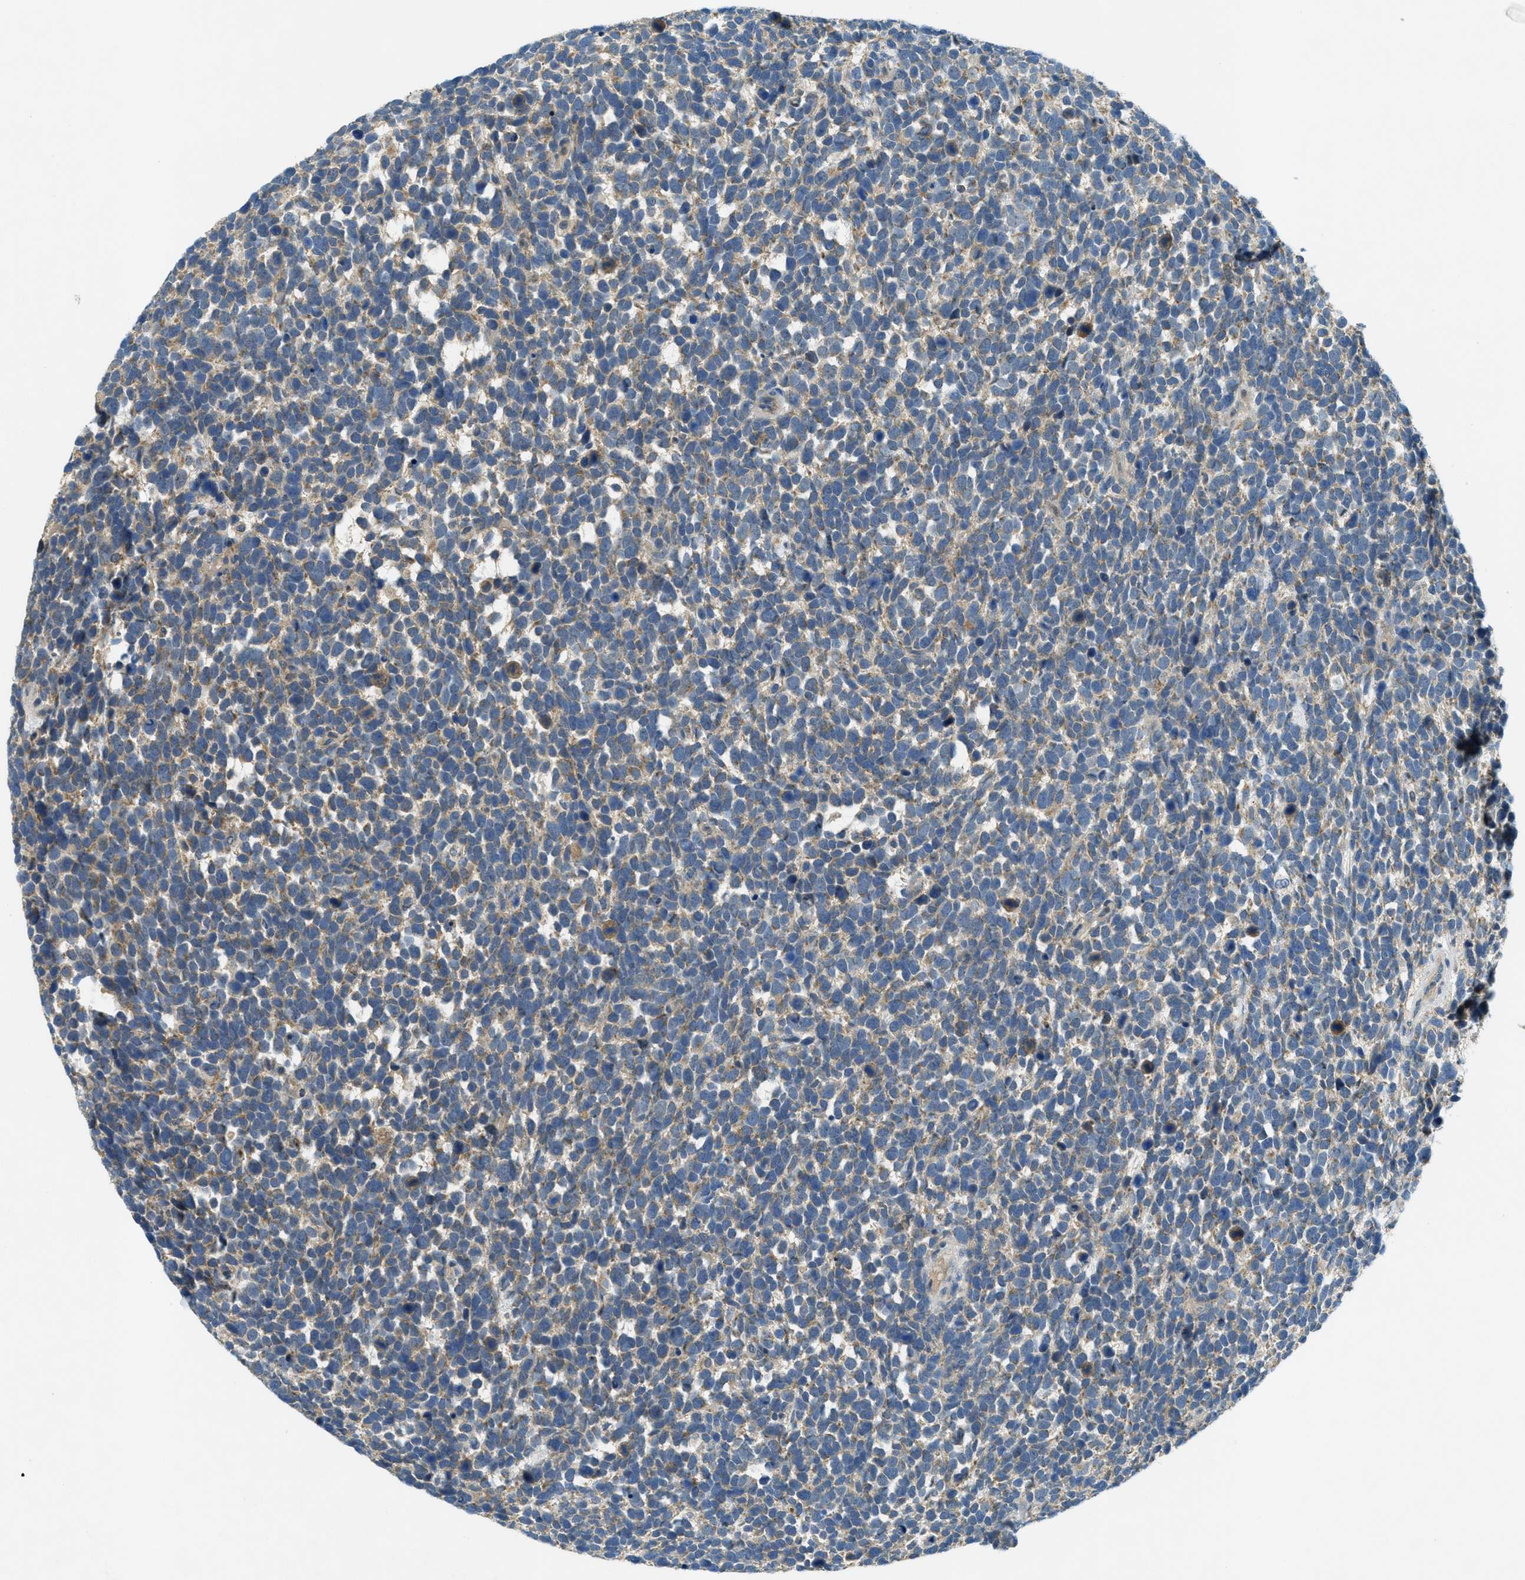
{"staining": {"intensity": "moderate", "quantity": "25%-75%", "location": "cytoplasmic/membranous"}, "tissue": "urothelial cancer", "cell_type": "Tumor cells", "image_type": "cancer", "snomed": [{"axis": "morphology", "description": "Urothelial carcinoma, High grade"}, {"axis": "topography", "description": "Urinary bladder"}], "caption": "A photomicrograph showing moderate cytoplasmic/membranous positivity in about 25%-75% of tumor cells in high-grade urothelial carcinoma, as visualized by brown immunohistochemical staining.", "gene": "SNX14", "patient": {"sex": "female", "age": 82}}